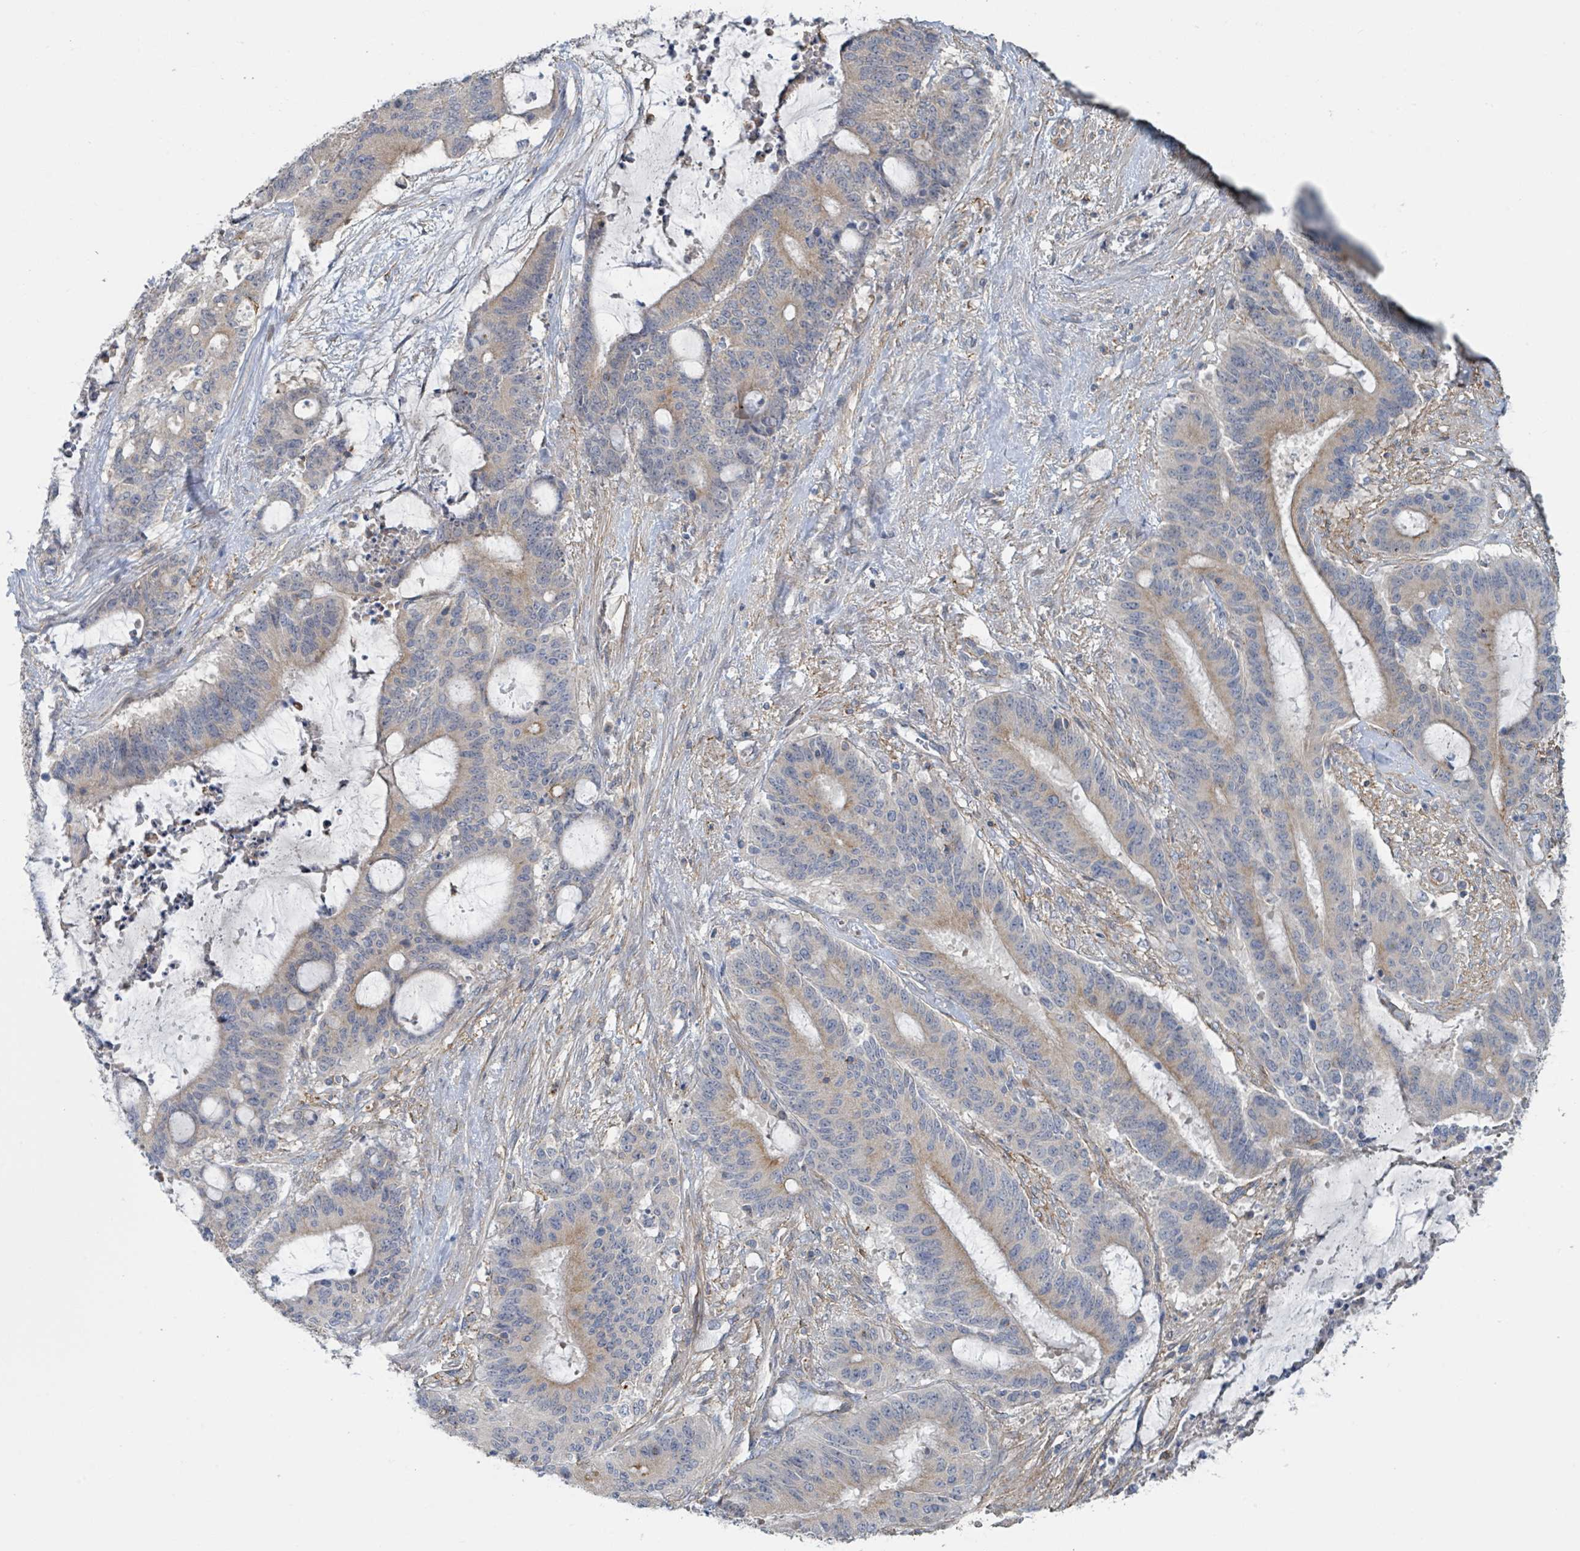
{"staining": {"intensity": "weak", "quantity": "25%-75%", "location": "cytoplasmic/membranous"}, "tissue": "liver cancer", "cell_type": "Tumor cells", "image_type": "cancer", "snomed": [{"axis": "morphology", "description": "Normal tissue, NOS"}, {"axis": "morphology", "description": "Cholangiocarcinoma"}, {"axis": "topography", "description": "Liver"}, {"axis": "topography", "description": "Peripheral nerve tissue"}], "caption": "A histopathology image showing weak cytoplasmic/membranous positivity in about 25%-75% of tumor cells in liver cancer (cholangiocarcinoma), as visualized by brown immunohistochemical staining.", "gene": "LRRC42", "patient": {"sex": "female", "age": 73}}